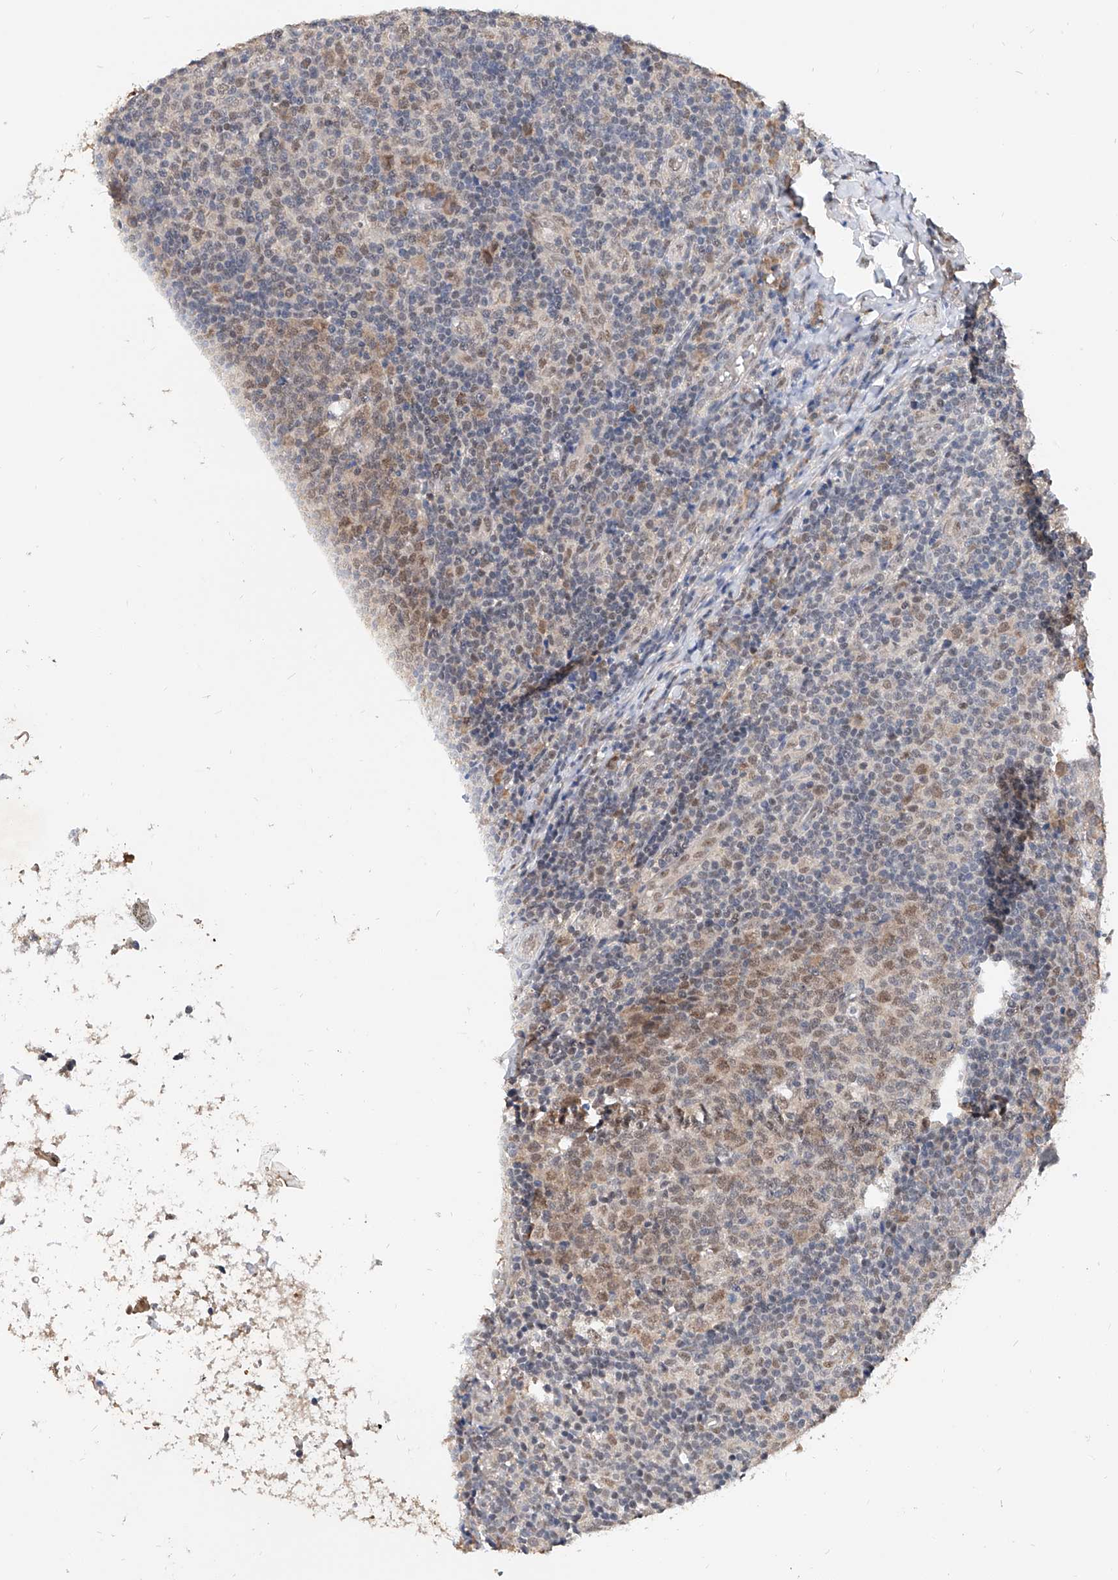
{"staining": {"intensity": "weak", "quantity": "25%-75%", "location": "nuclear"}, "tissue": "tonsil", "cell_type": "Germinal center cells", "image_type": "normal", "snomed": [{"axis": "morphology", "description": "Normal tissue, NOS"}, {"axis": "topography", "description": "Tonsil"}], "caption": "Weak nuclear expression is present in approximately 25%-75% of germinal center cells in normal tonsil. Using DAB (brown) and hematoxylin (blue) stains, captured at high magnification using brightfield microscopy.", "gene": "CARMIL3", "patient": {"sex": "female", "age": 19}}